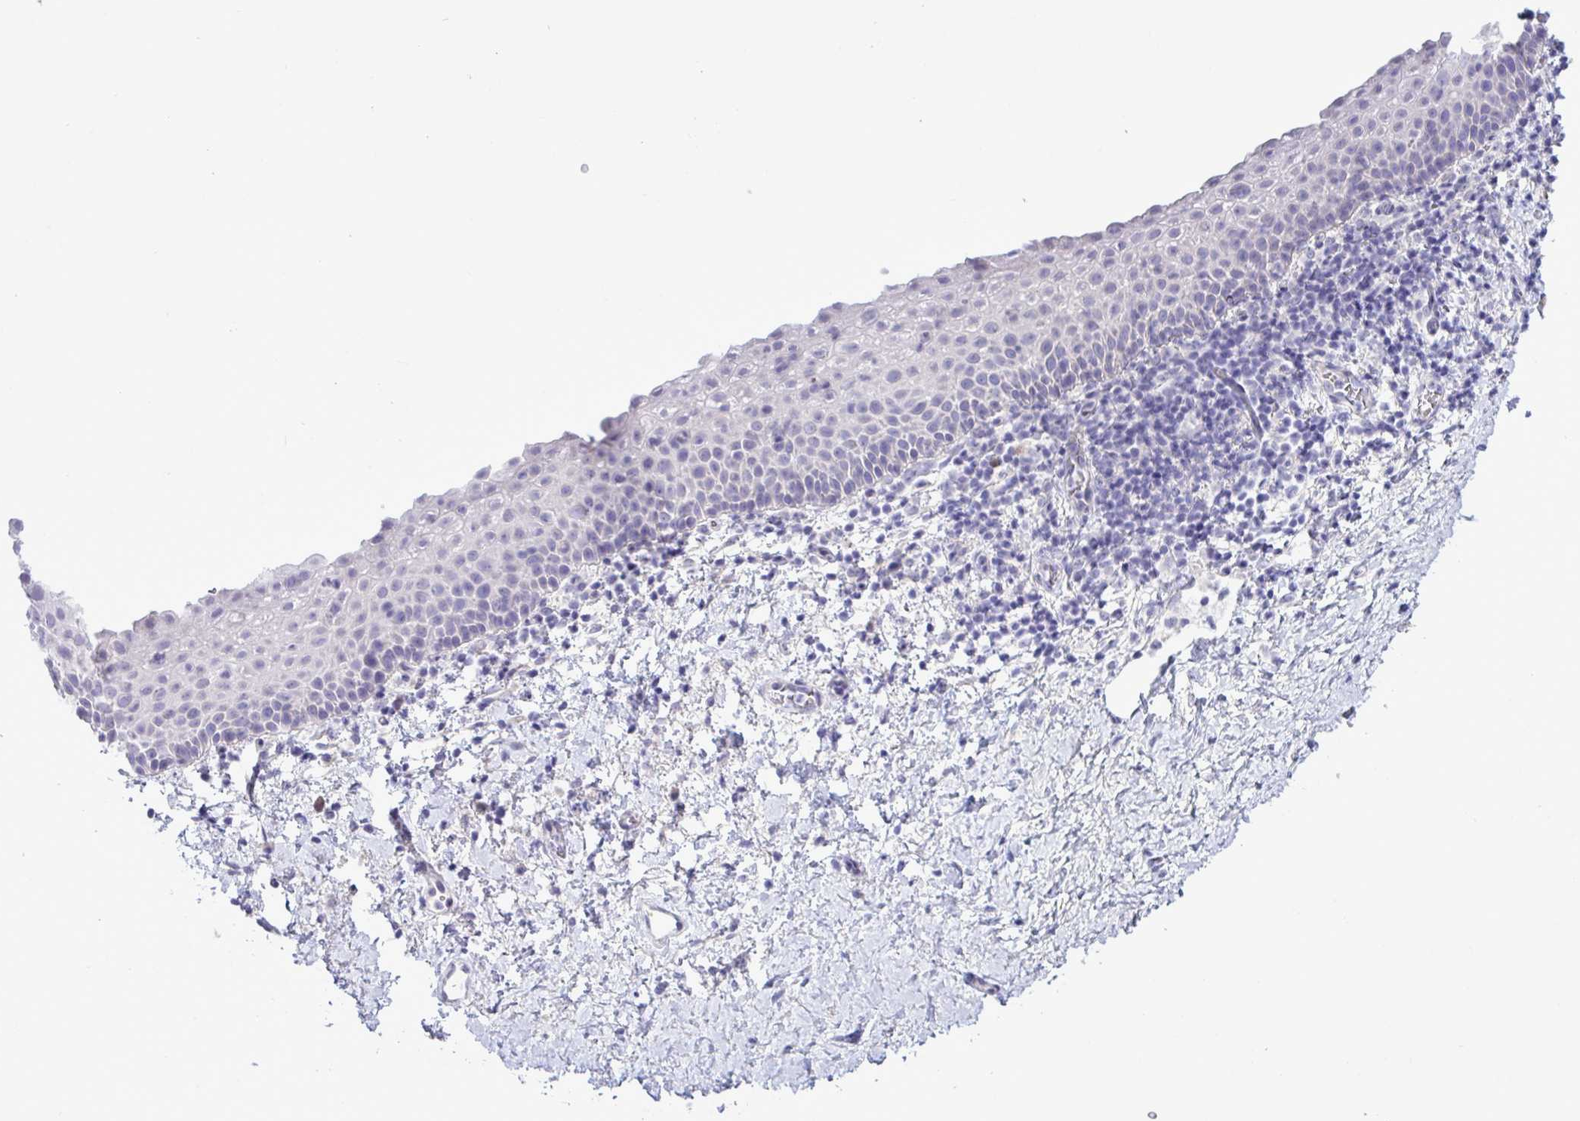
{"staining": {"intensity": "negative", "quantity": "none", "location": "none"}, "tissue": "vagina", "cell_type": "Squamous epithelial cells", "image_type": "normal", "snomed": [{"axis": "morphology", "description": "Normal tissue, NOS"}, {"axis": "topography", "description": "Vagina"}], "caption": "Immunohistochemistry (IHC) image of benign vagina: vagina stained with DAB (3,3'-diaminobenzidine) shows no significant protein staining in squamous epithelial cells.", "gene": "FAM86B1", "patient": {"sex": "female", "age": 61}}